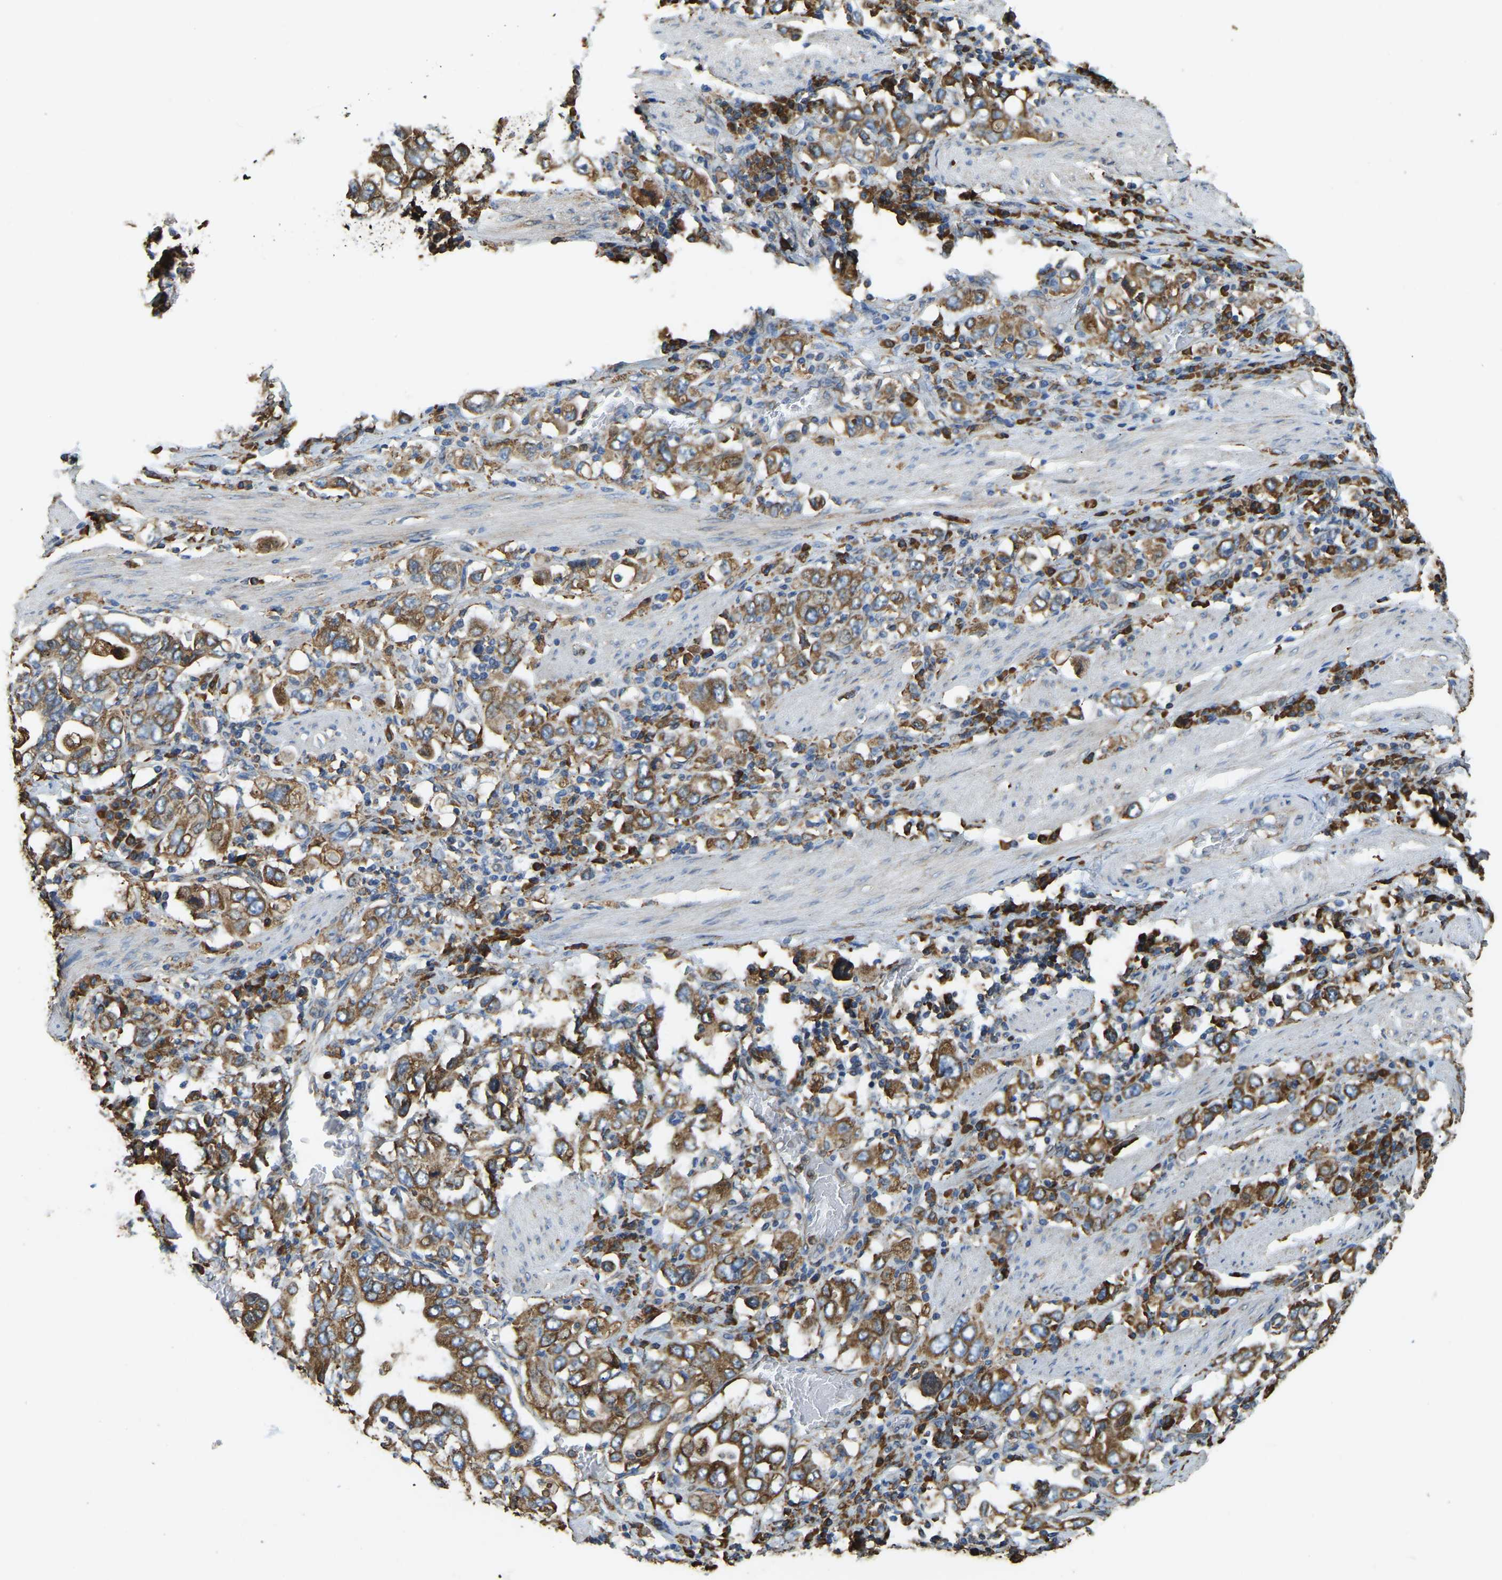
{"staining": {"intensity": "moderate", "quantity": ">75%", "location": "cytoplasmic/membranous"}, "tissue": "stomach cancer", "cell_type": "Tumor cells", "image_type": "cancer", "snomed": [{"axis": "morphology", "description": "Adenocarcinoma, NOS"}, {"axis": "topography", "description": "Stomach, upper"}], "caption": "Stomach adenocarcinoma stained with a protein marker displays moderate staining in tumor cells.", "gene": "RNF115", "patient": {"sex": "male", "age": 62}}